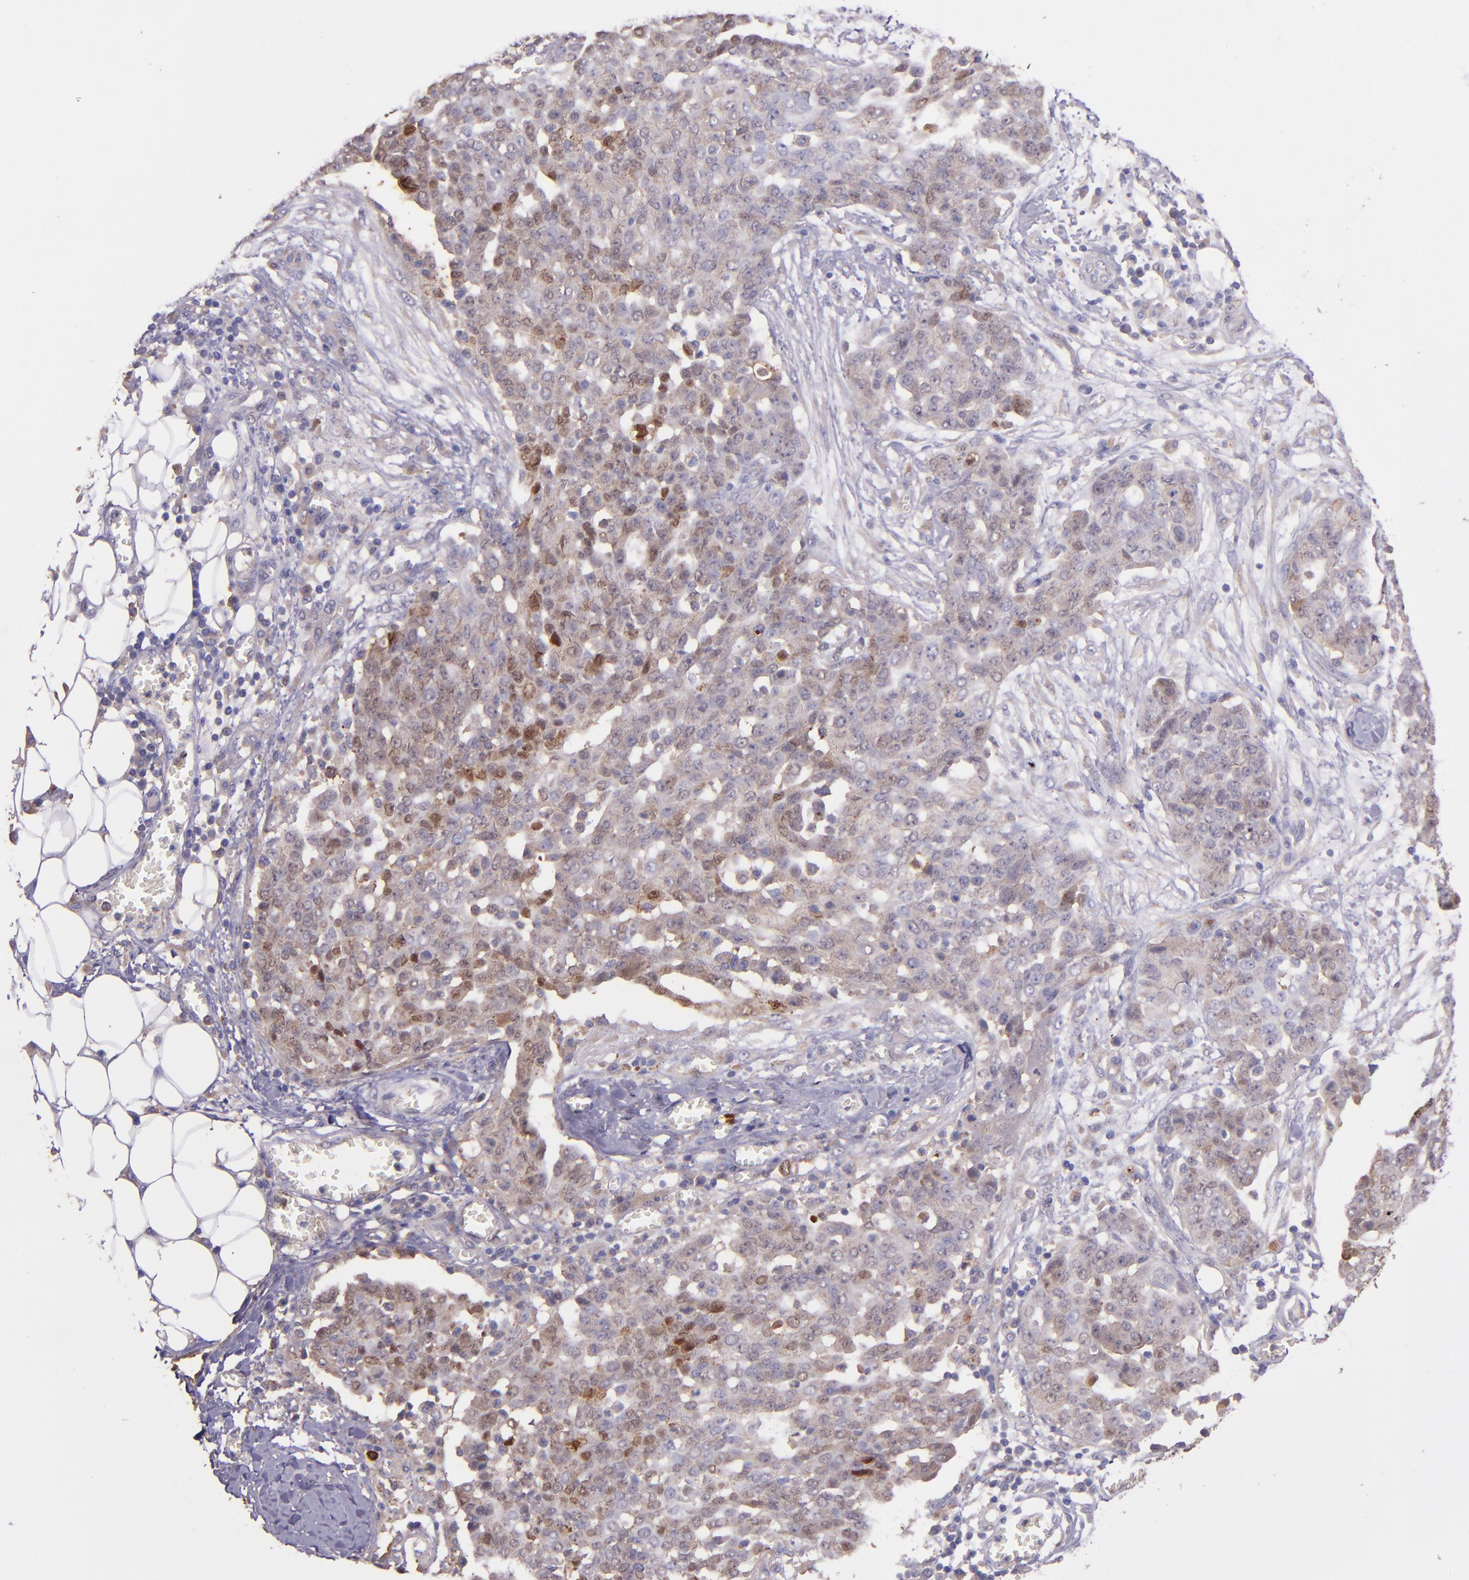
{"staining": {"intensity": "weak", "quantity": "25%-75%", "location": "cytoplasmic/membranous,nuclear"}, "tissue": "ovarian cancer", "cell_type": "Tumor cells", "image_type": "cancer", "snomed": [{"axis": "morphology", "description": "Cystadenocarcinoma, serous, NOS"}, {"axis": "topography", "description": "Soft tissue"}, {"axis": "topography", "description": "Ovary"}], "caption": "Protein staining demonstrates weak cytoplasmic/membranous and nuclear expression in about 25%-75% of tumor cells in ovarian cancer.", "gene": "WASHC1", "patient": {"sex": "female", "age": 57}}